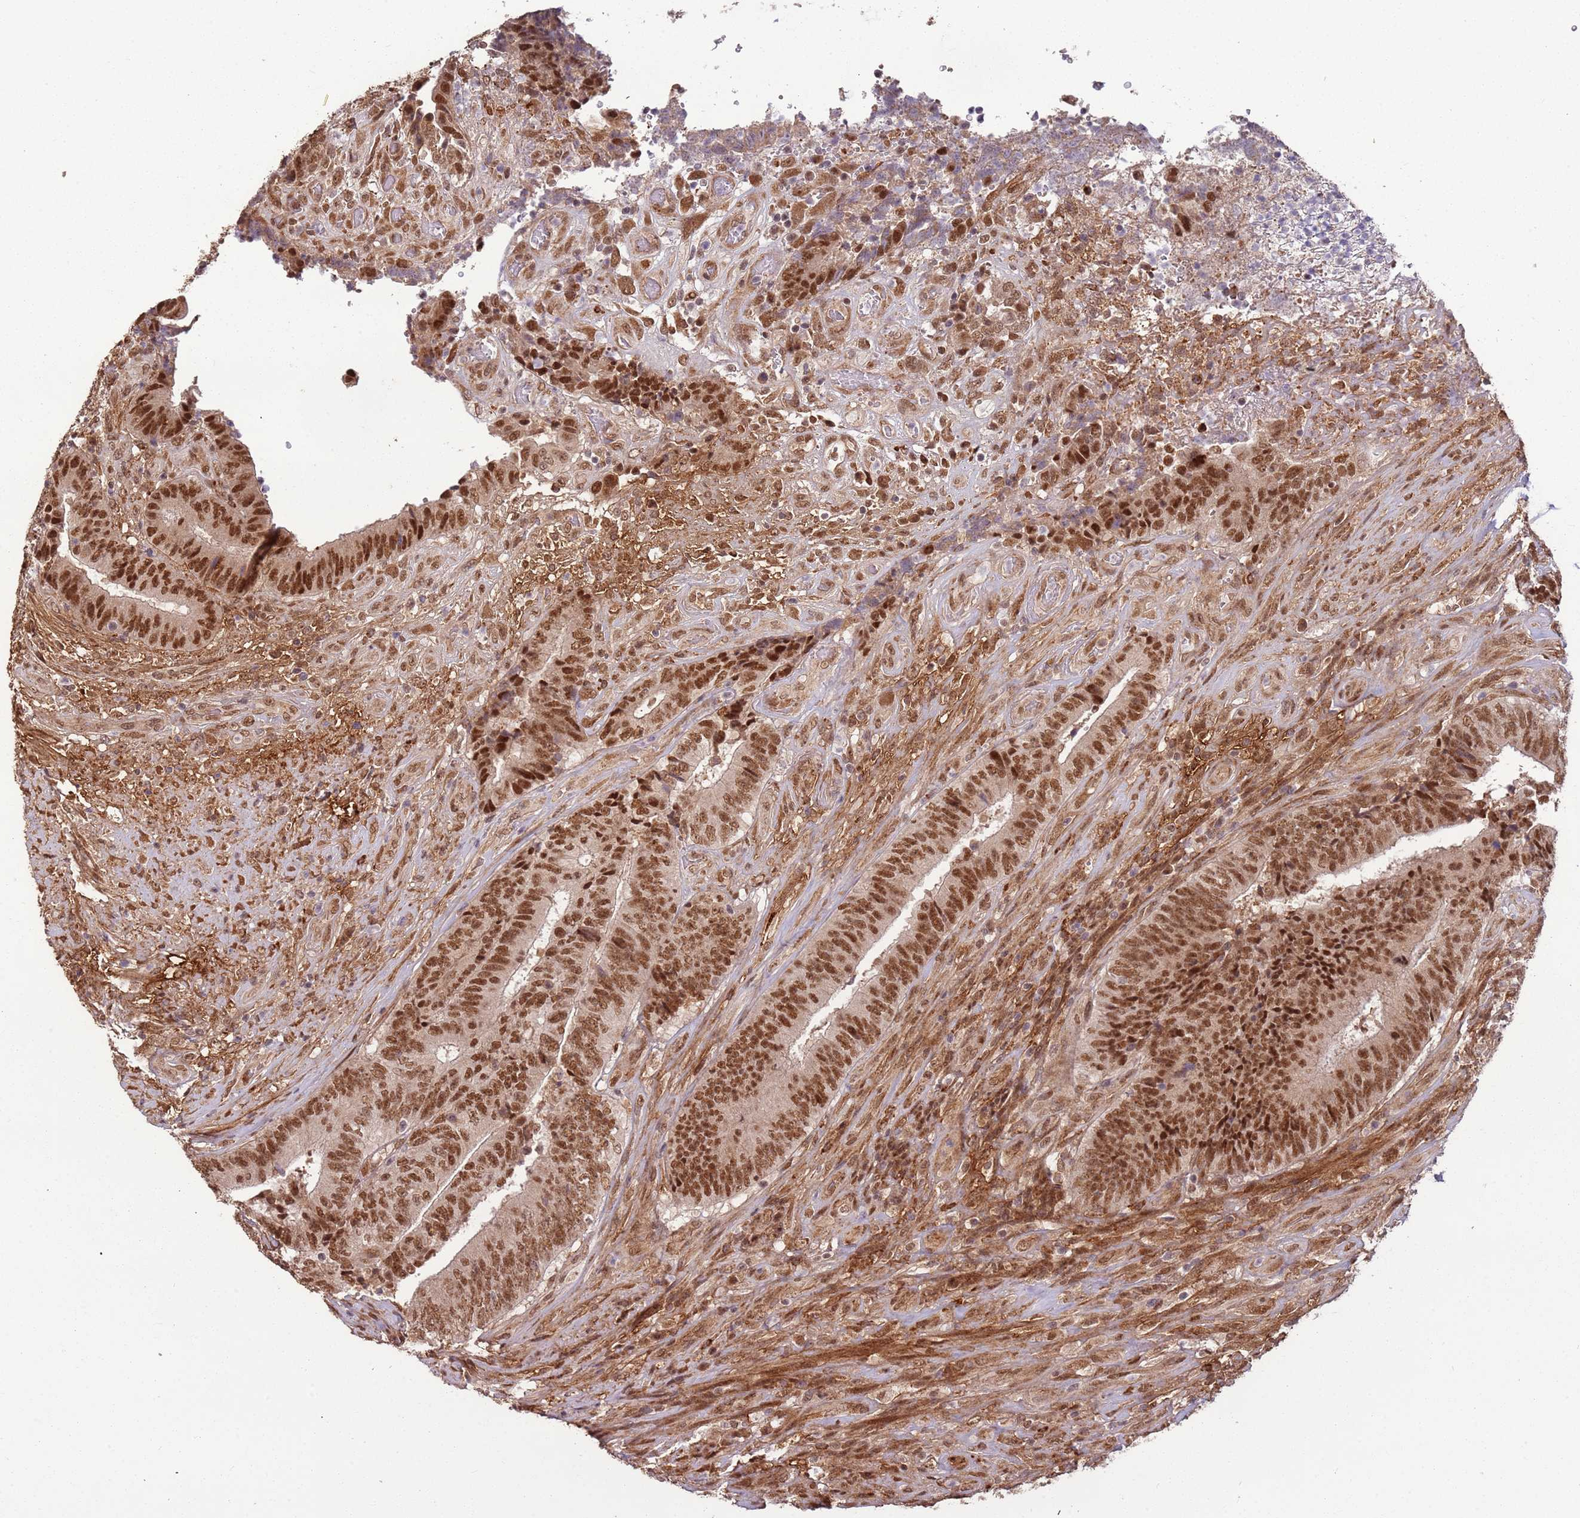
{"staining": {"intensity": "moderate", "quantity": ">75%", "location": "nuclear"}, "tissue": "colorectal cancer", "cell_type": "Tumor cells", "image_type": "cancer", "snomed": [{"axis": "morphology", "description": "Adenocarcinoma, NOS"}, {"axis": "topography", "description": "Rectum"}], "caption": "Human colorectal cancer stained with a protein marker demonstrates moderate staining in tumor cells.", "gene": "POLR3H", "patient": {"sex": "male", "age": 72}}